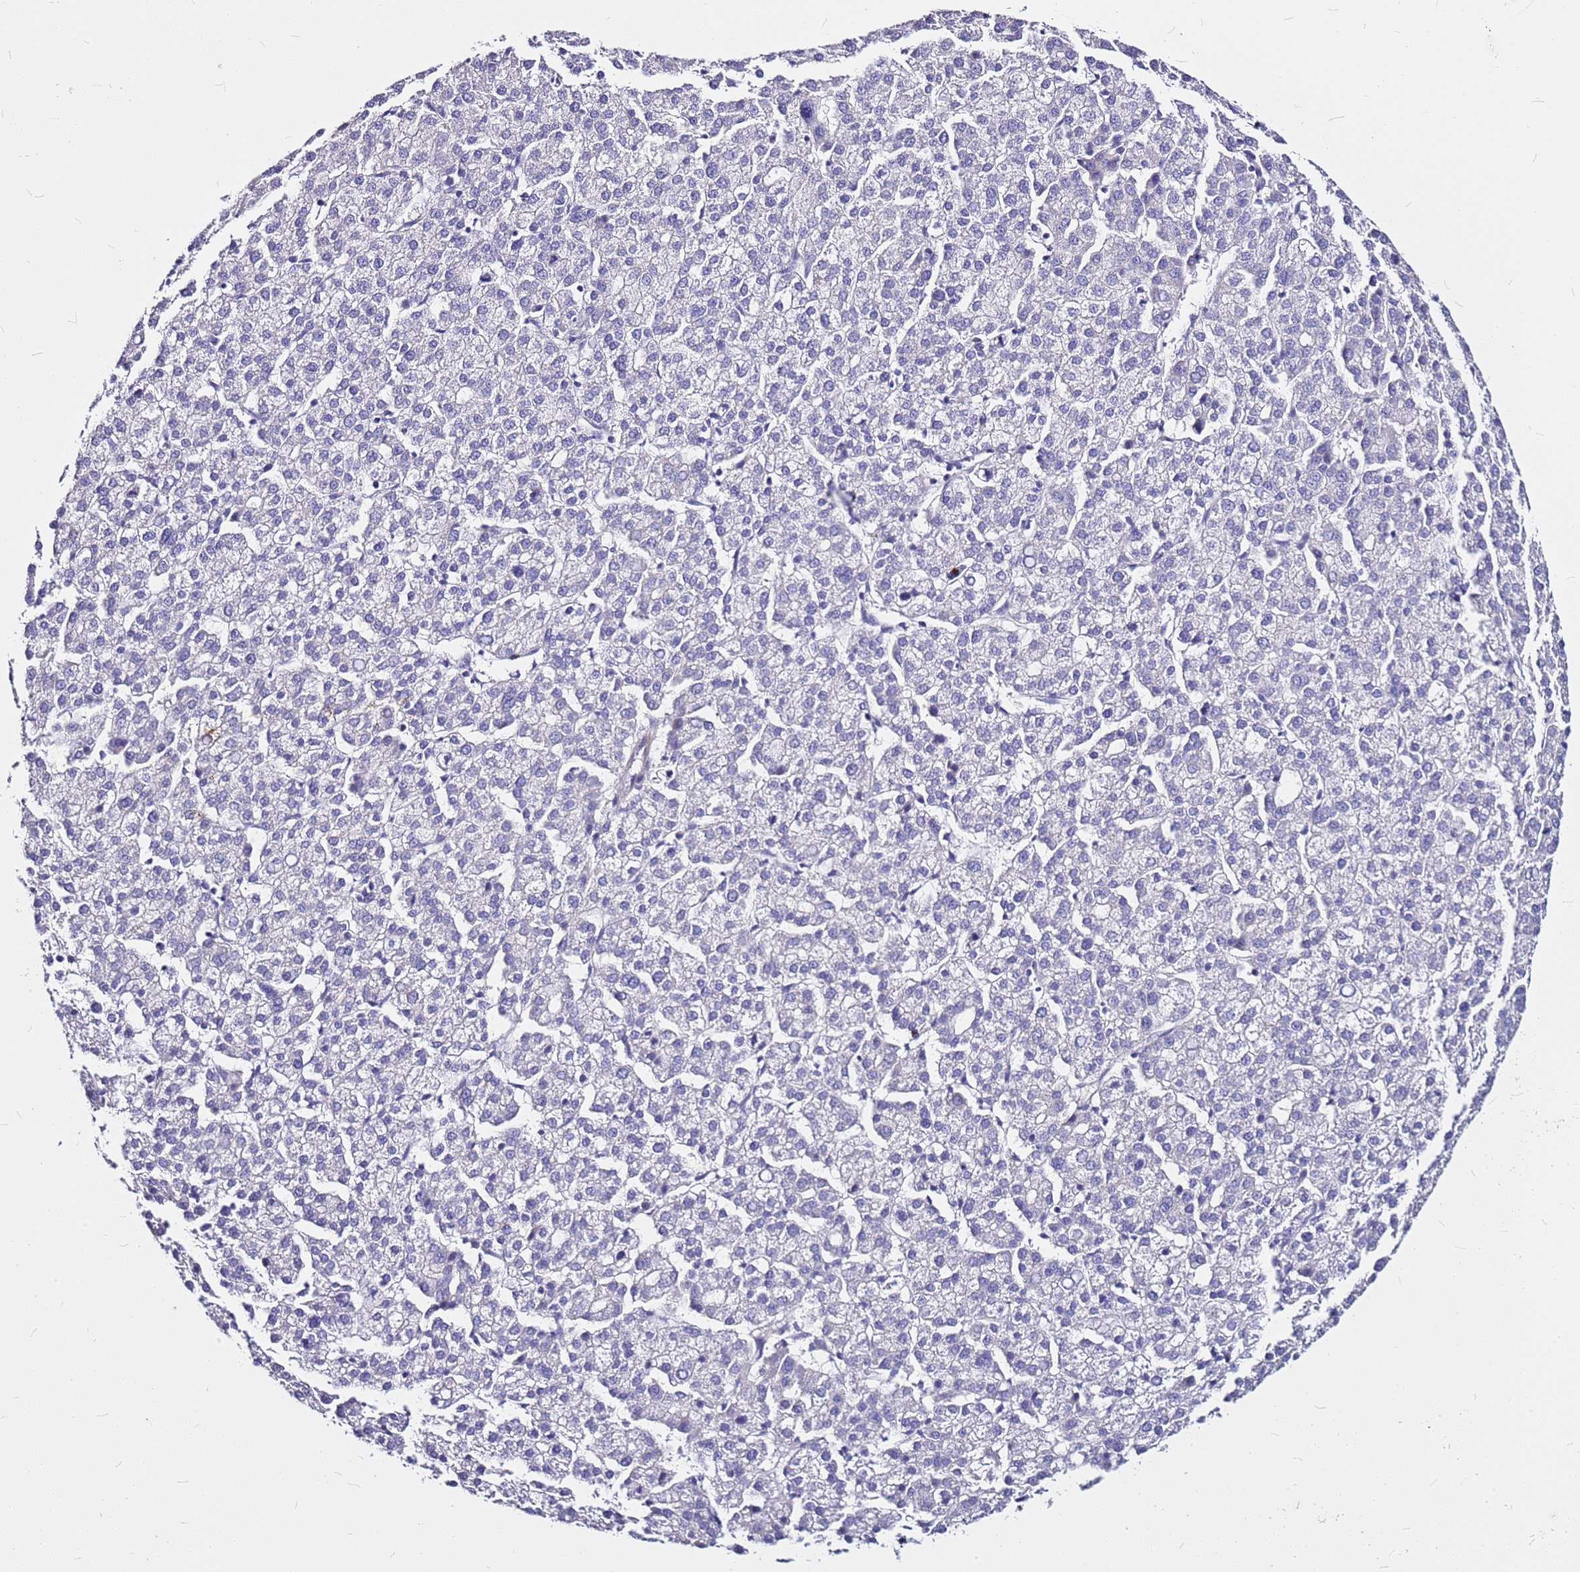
{"staining": {"intensity": "negative", "quantity": "none", "location": "none"}, "tissue": "liver cancer", "cell_type": "Tumor cells", "image_type": "cancer", "snomed": [{"axis": "morphology", "description": "Carcinoma, Hepatocellular, NOS"}, {"axis": "topography", "description": "Liver"}], "caption": "Immunohistochemical staining of human liver cancer (hepatocellular carcinoma) shows no significant expression in tumor cells.", "gene": "CASD1", "patient": {"sex": "female", "age": 58}}